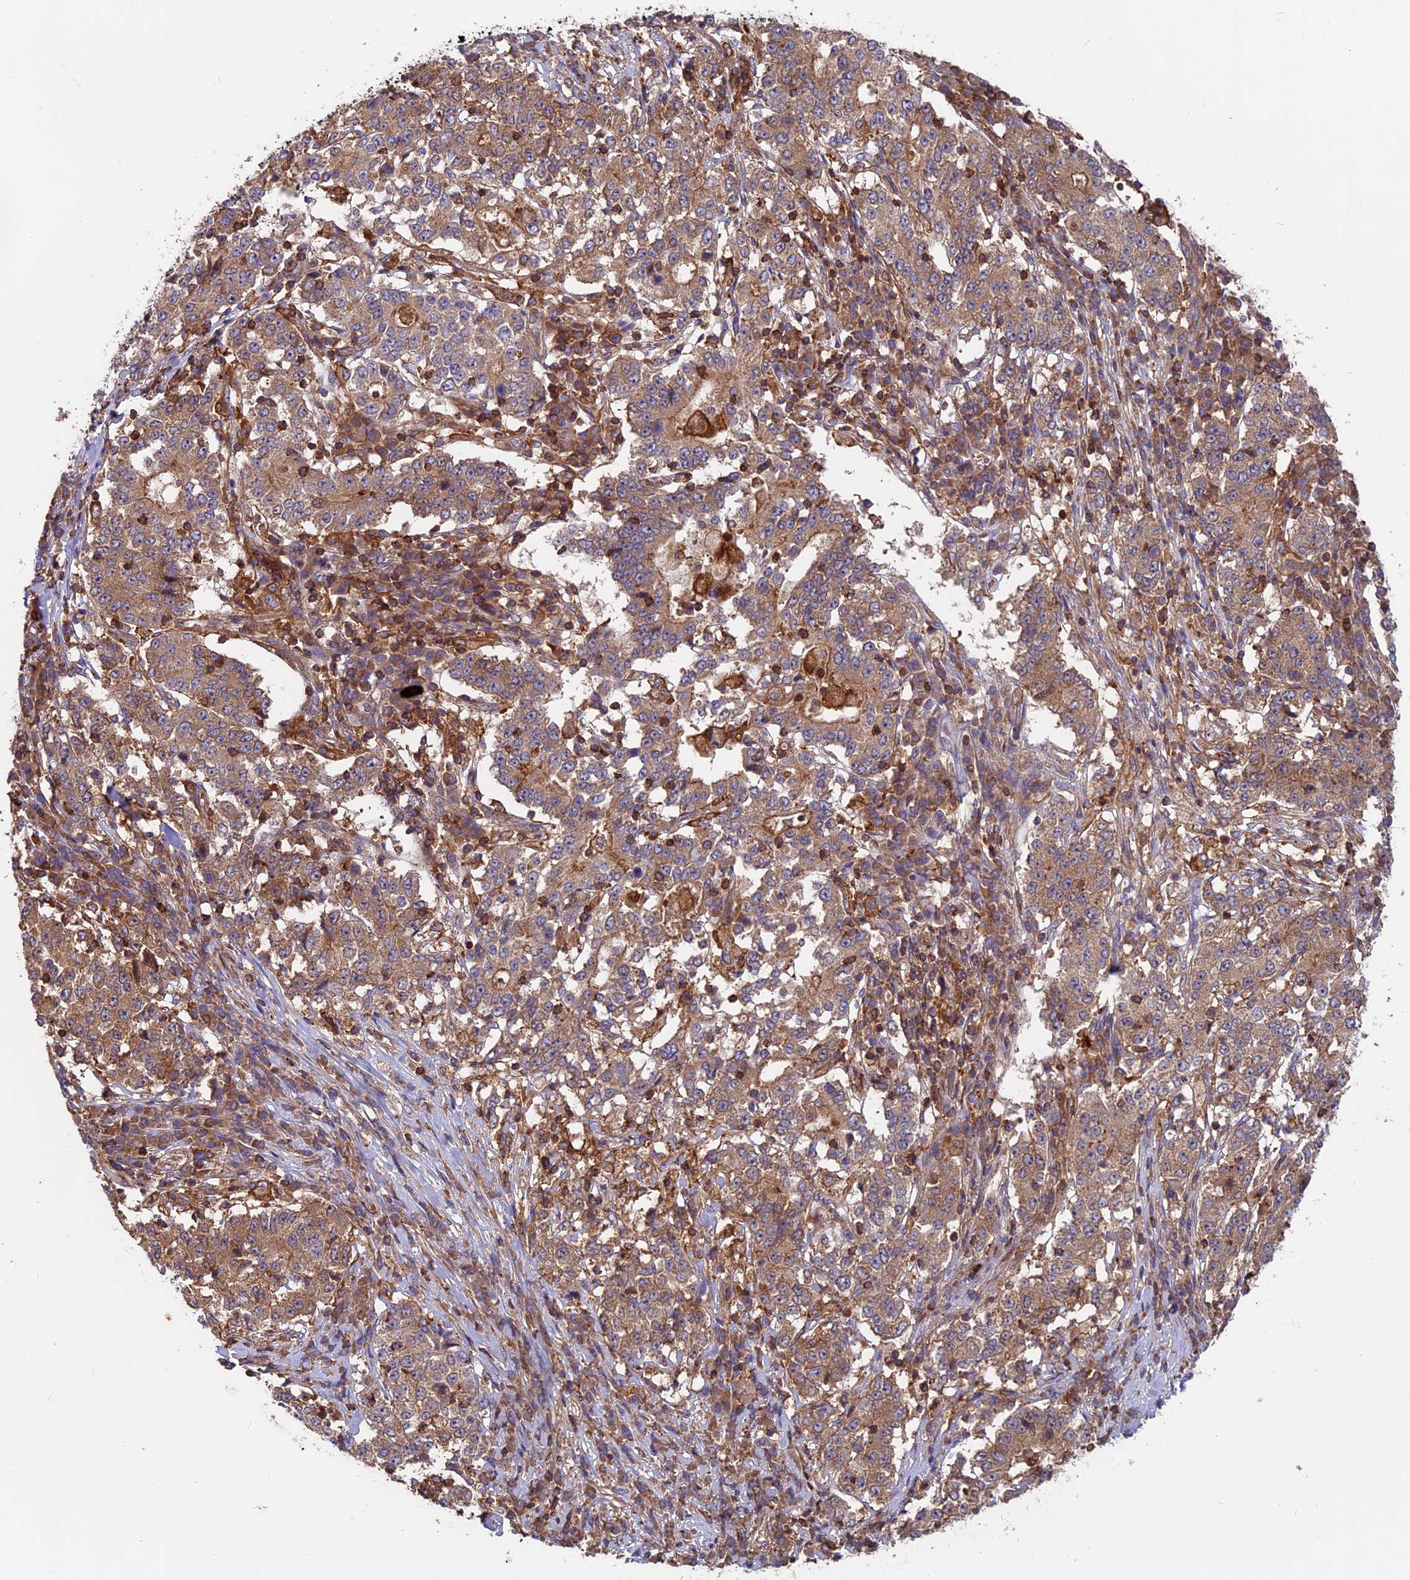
{"staining": {"intensity": "moderate", "quantity": ">75%", "location": "cytoplasmic/membranous"}, "tissue": "stomach cancer", "cell_type": "Tumor cells", "image_type": "cancer", "snomed": [{"axis": "morphology", "description": "Adenocarcinoma, NOS"}, {"axis": "topography", "description": "Stomach"}], "caption": "Tumor cells exhibit medium levels of moderate cytoplasmic/membranous staining in approximately >75% of cells in stomach cancer (adenocarcinoma). Nuclei are stained in blue.", "gene": "MYO9B", "patient": {"sex": "male", "age": 59}}